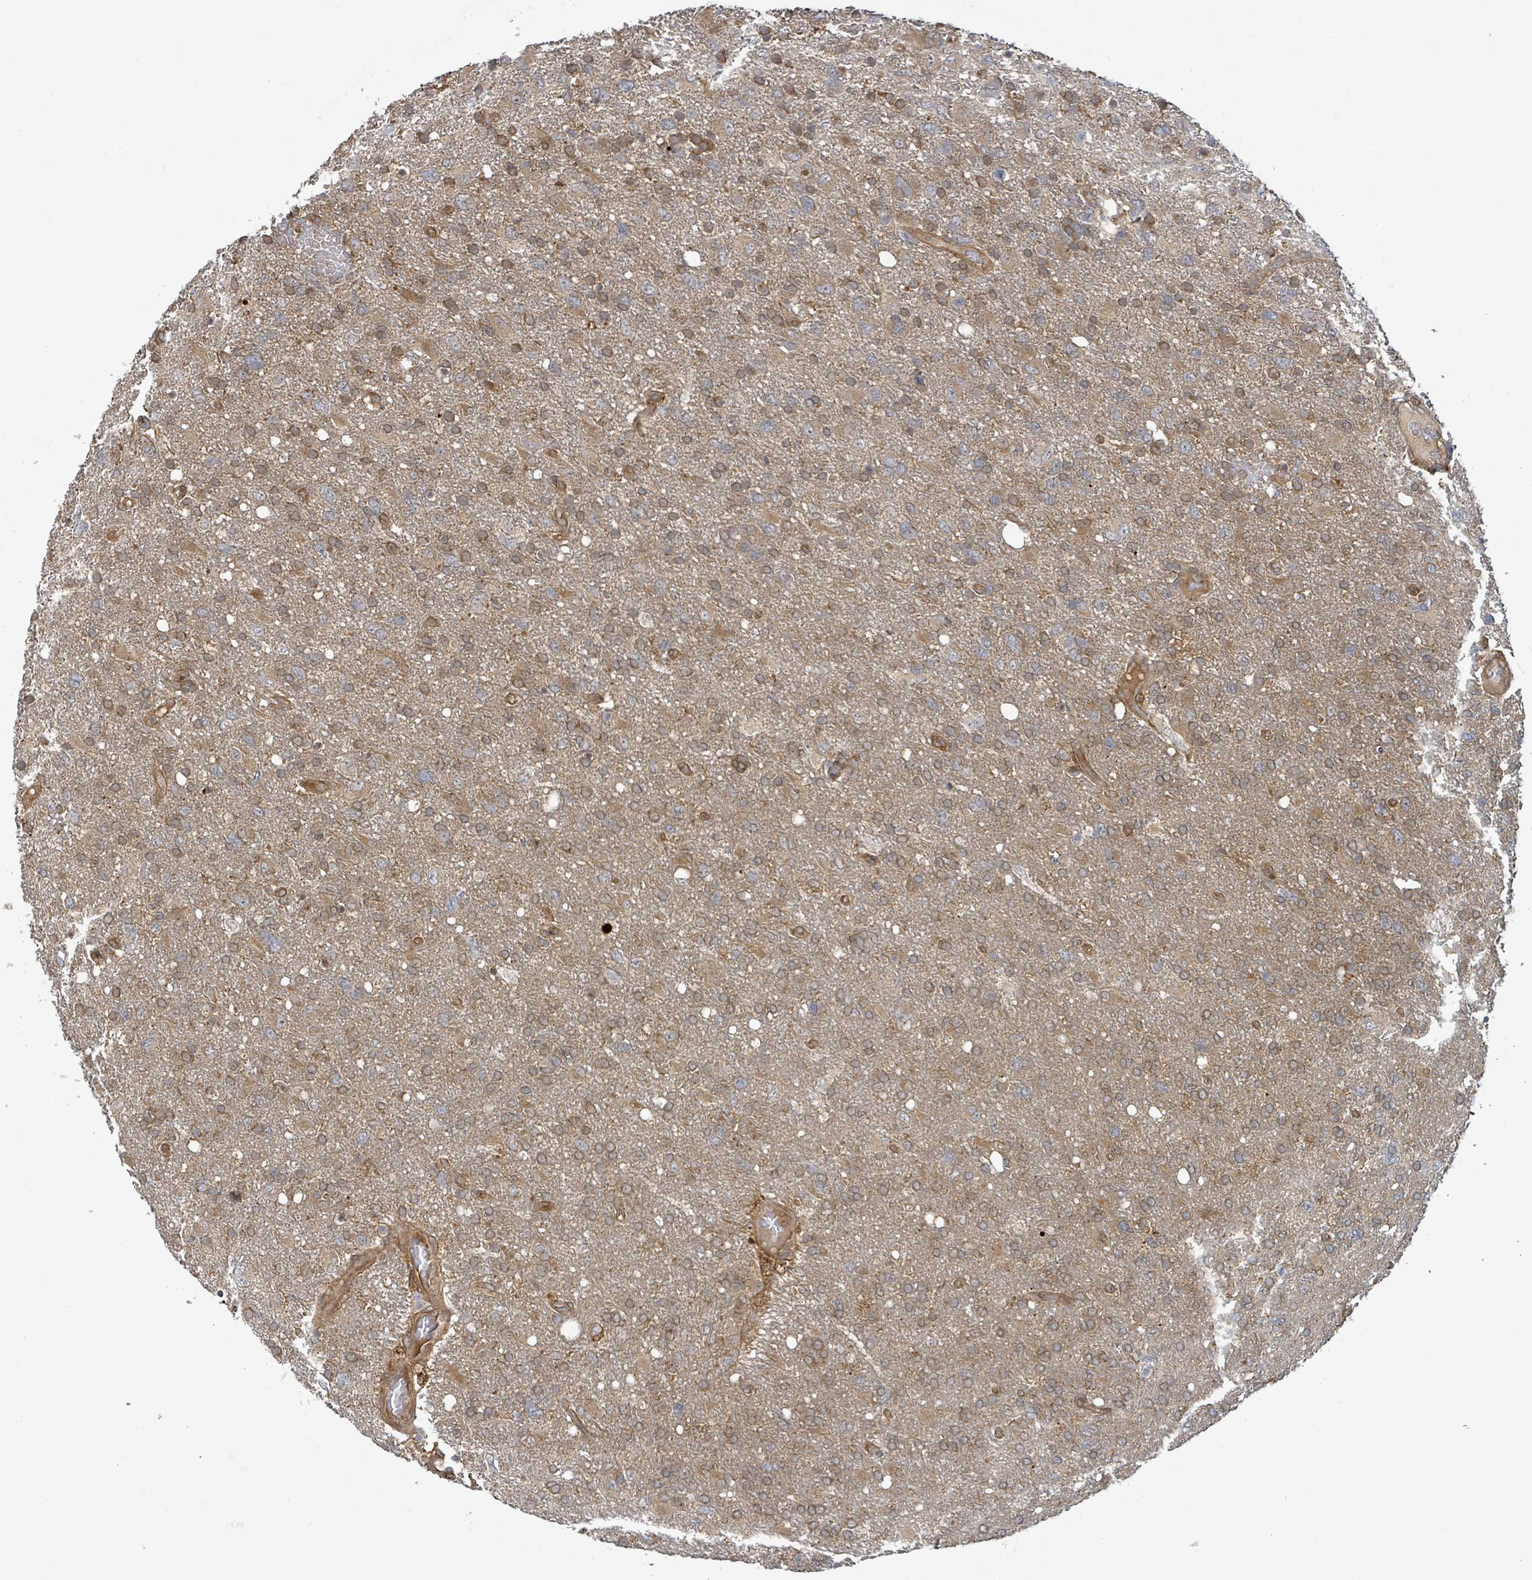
{"staining": {"intensity": "moderate", "quantity": ">75%", "location": "cytoplasmic/membranous"}, "tissue": "glioma", "cell_type": "Tumor cells", "image_type": "cancer", "snomed": [{"axis": "morphology", "description": "Glioma, malignant, High grade"}, {"axis": "topography", "description": "Brain"}], "caption": "High-power microscopy captured an IHC image of malignant glioma (high-grade), revealing moderate cytoplasmic/membranous staining in about >75% of tumor cells.", "gene": "ARPIN", "patient": {"sex": "male", "age": 61}}